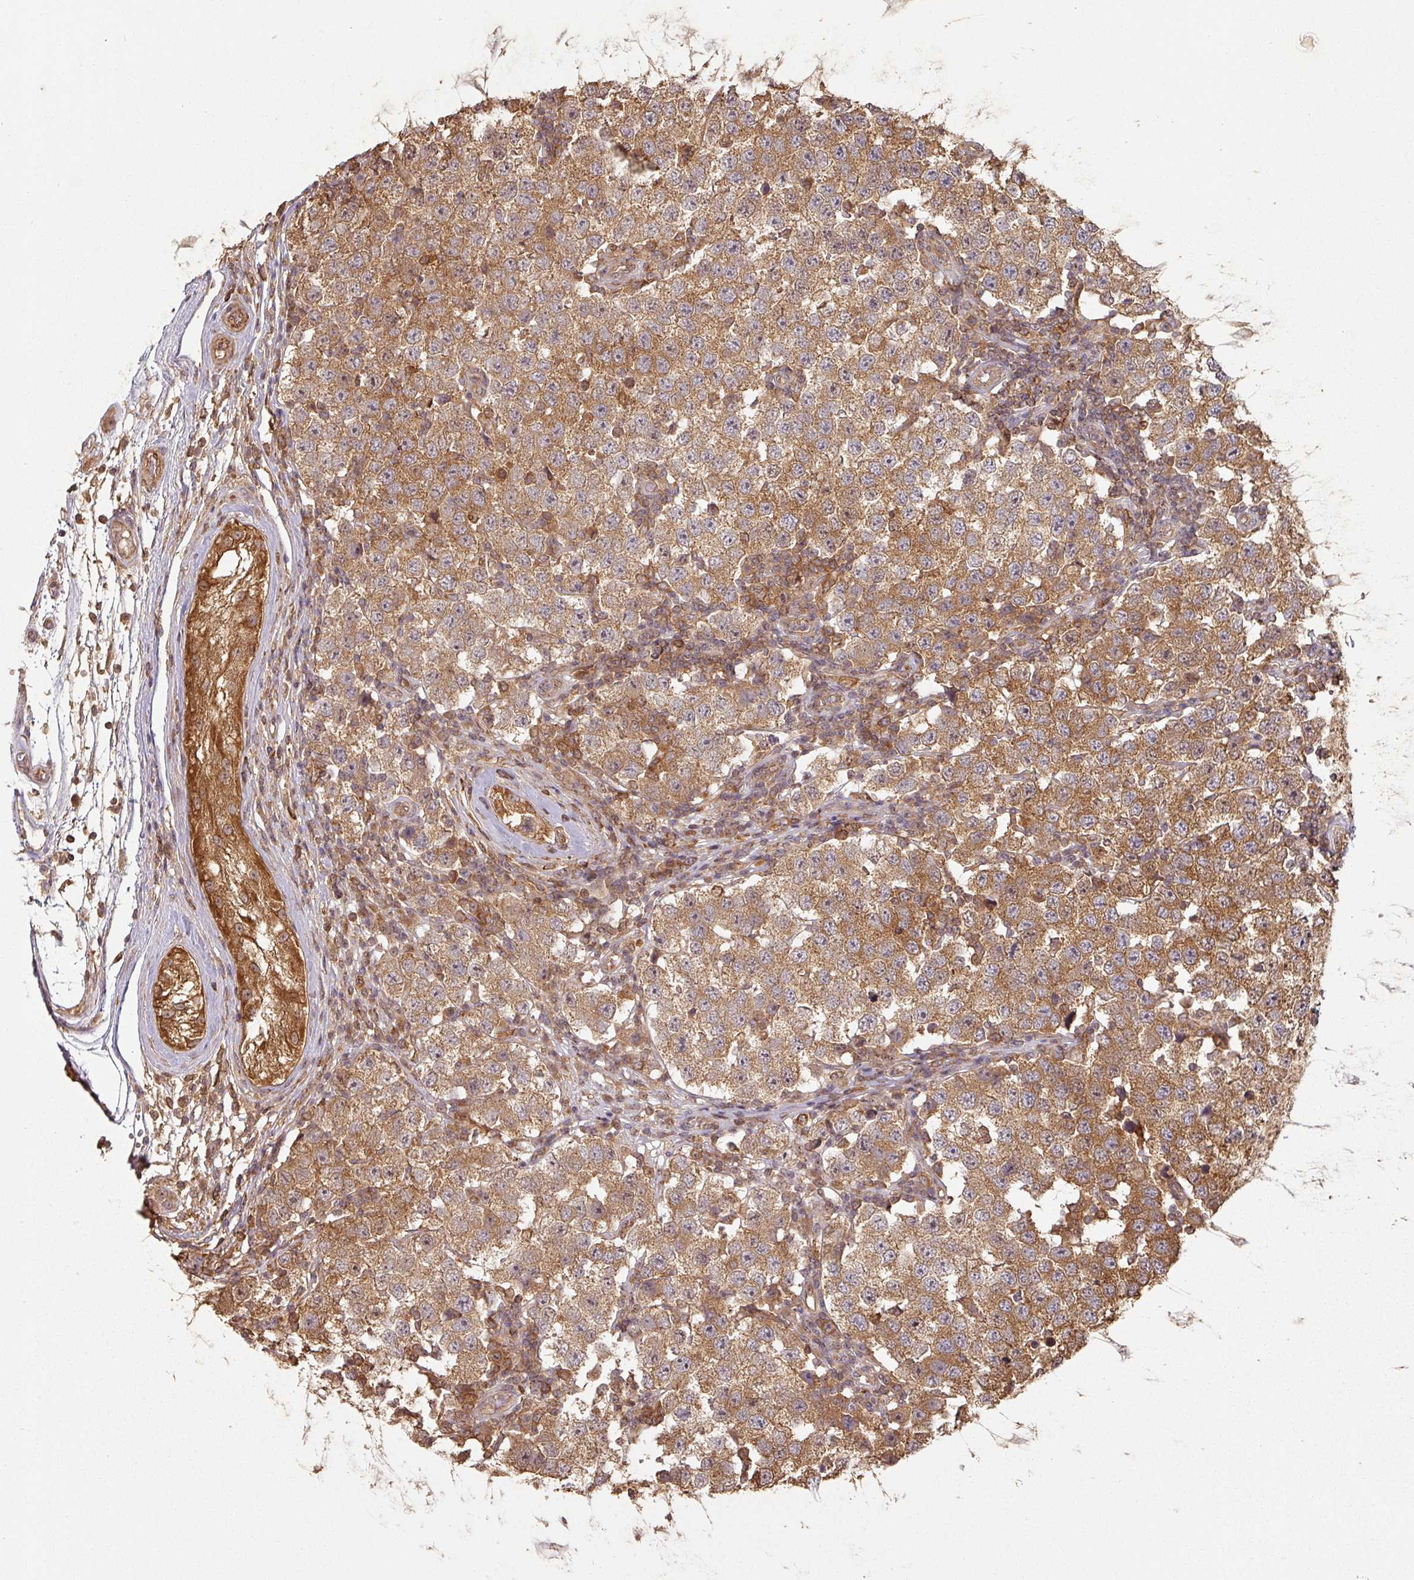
{"staining": {"intensity": "moderate", "quantity": ">75%", "location": "cytoplasmic/membranous"}, "tissue": "testis cancer", "cell_type": "Tumor cells", "image_type": "cancer", "snomed": [{"axis": "morphology", "description": "Seminoma, NOS"}, {"axis": "topography", "description": "Testis"}], "caption": "Protein staining of seminoma (testis) tissue reveals moderate cytoplasmic/membranous expression in approximately >75% of tumor cells.", "gene": "ZNF322", "patient": {"sex": "male", "age": 34}}